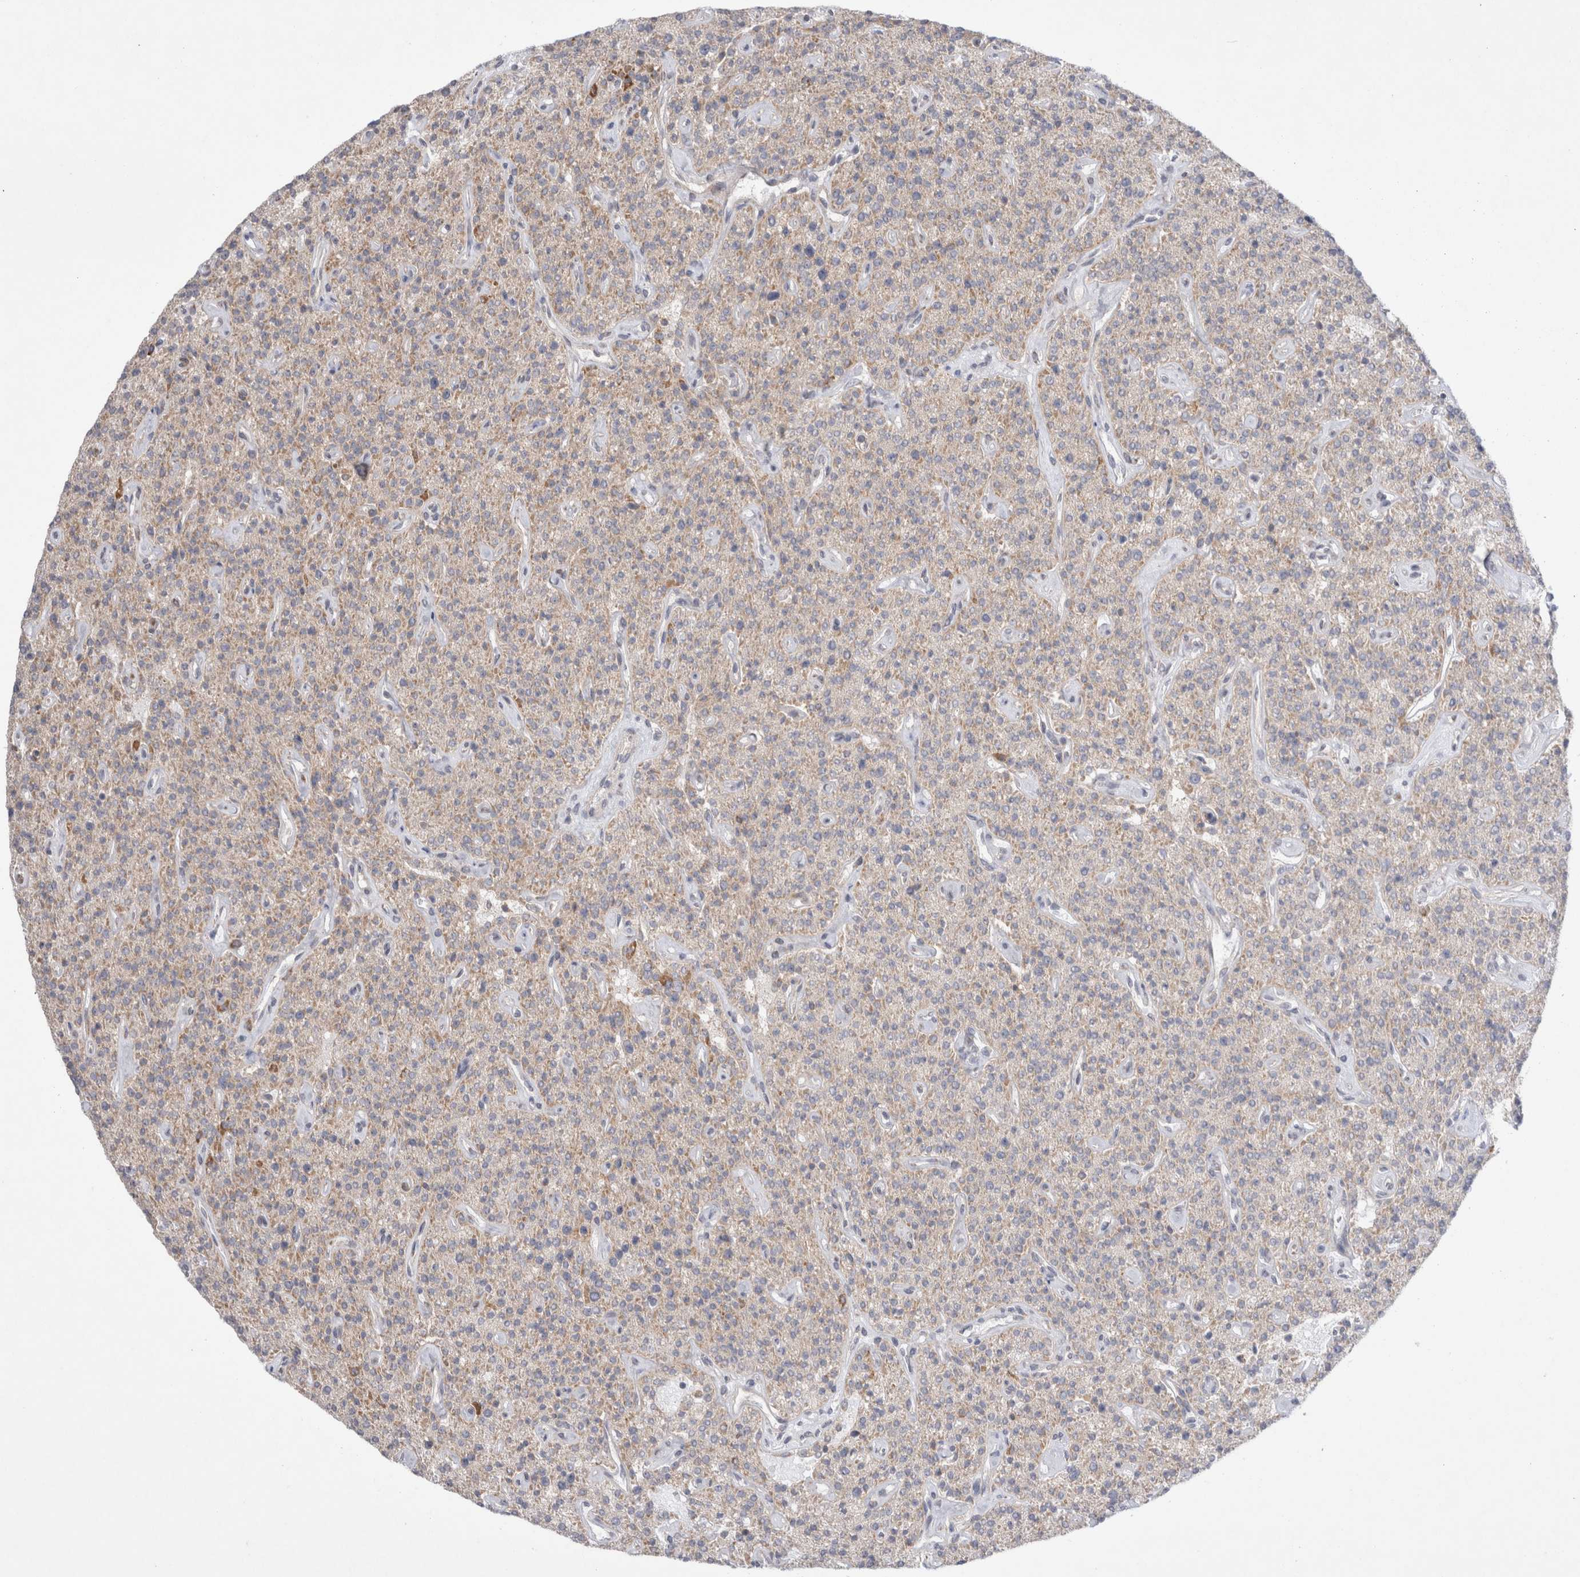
{"staining": {"intensity": "moderate", "quantity": "<25%", "location": "cytoplasmic/membranous"}, "tissue": "parathyroid gland", "cell_type": "Glandular cells", "image_type": "normal", "snomed": [{"axis": "morphology", "description": "Normal tissue, NOS"}, {"axis": "topography", "description": "Parathyroid gland"}], "caption": "The immunohistochemical stain labels moderate cytoplasmic/membranous positivity in glandular cells of benign parathyroid gland.", "gene": "NPC1", "patient": {"sex": "male", "age": 46}}